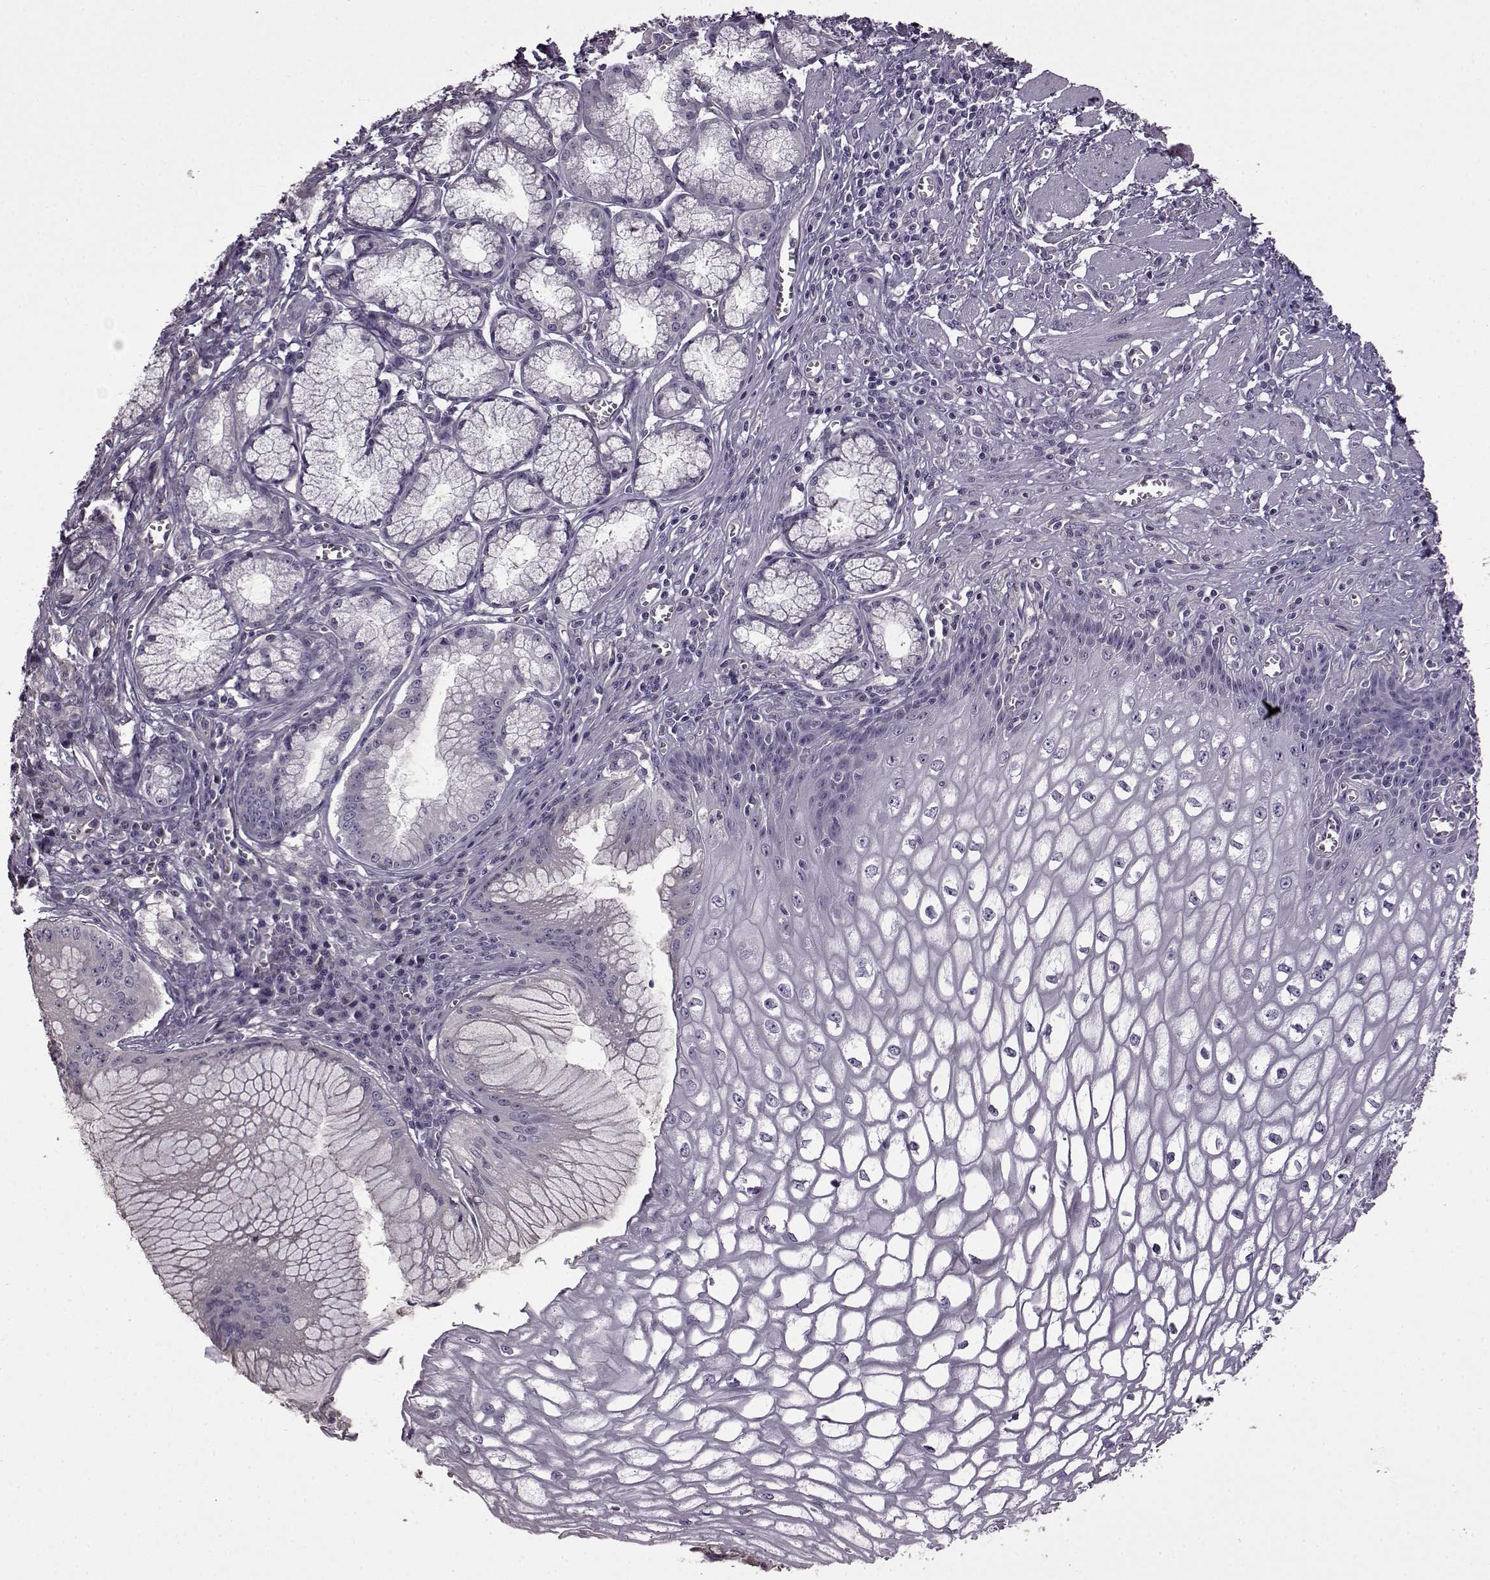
{"staining": {"intensity": "negative", "quantity": "none", "location": "none"}, "tissue": "esophagus", "cell_type": "Squamous epithelial cells", "image_type": "normal", "snomed": [{"axis": "morphology", "description": "Normal tissue, NOS"}, {"axis": "topography", "description": "Esophagus"}], "caption": "Immunohistochemistry (IHC) of benign esophagus shows no positivity in squamous epithelial cells. (Stains: DAB (3,3'-diaminobenzidine) immunohistochemistry (IHC) with hematoxylin counter stain, Microscopy: brightfield microscopy at high magnification).", "gene": "EDDM3B", "patient": {"sex": "male", "age": 58}}